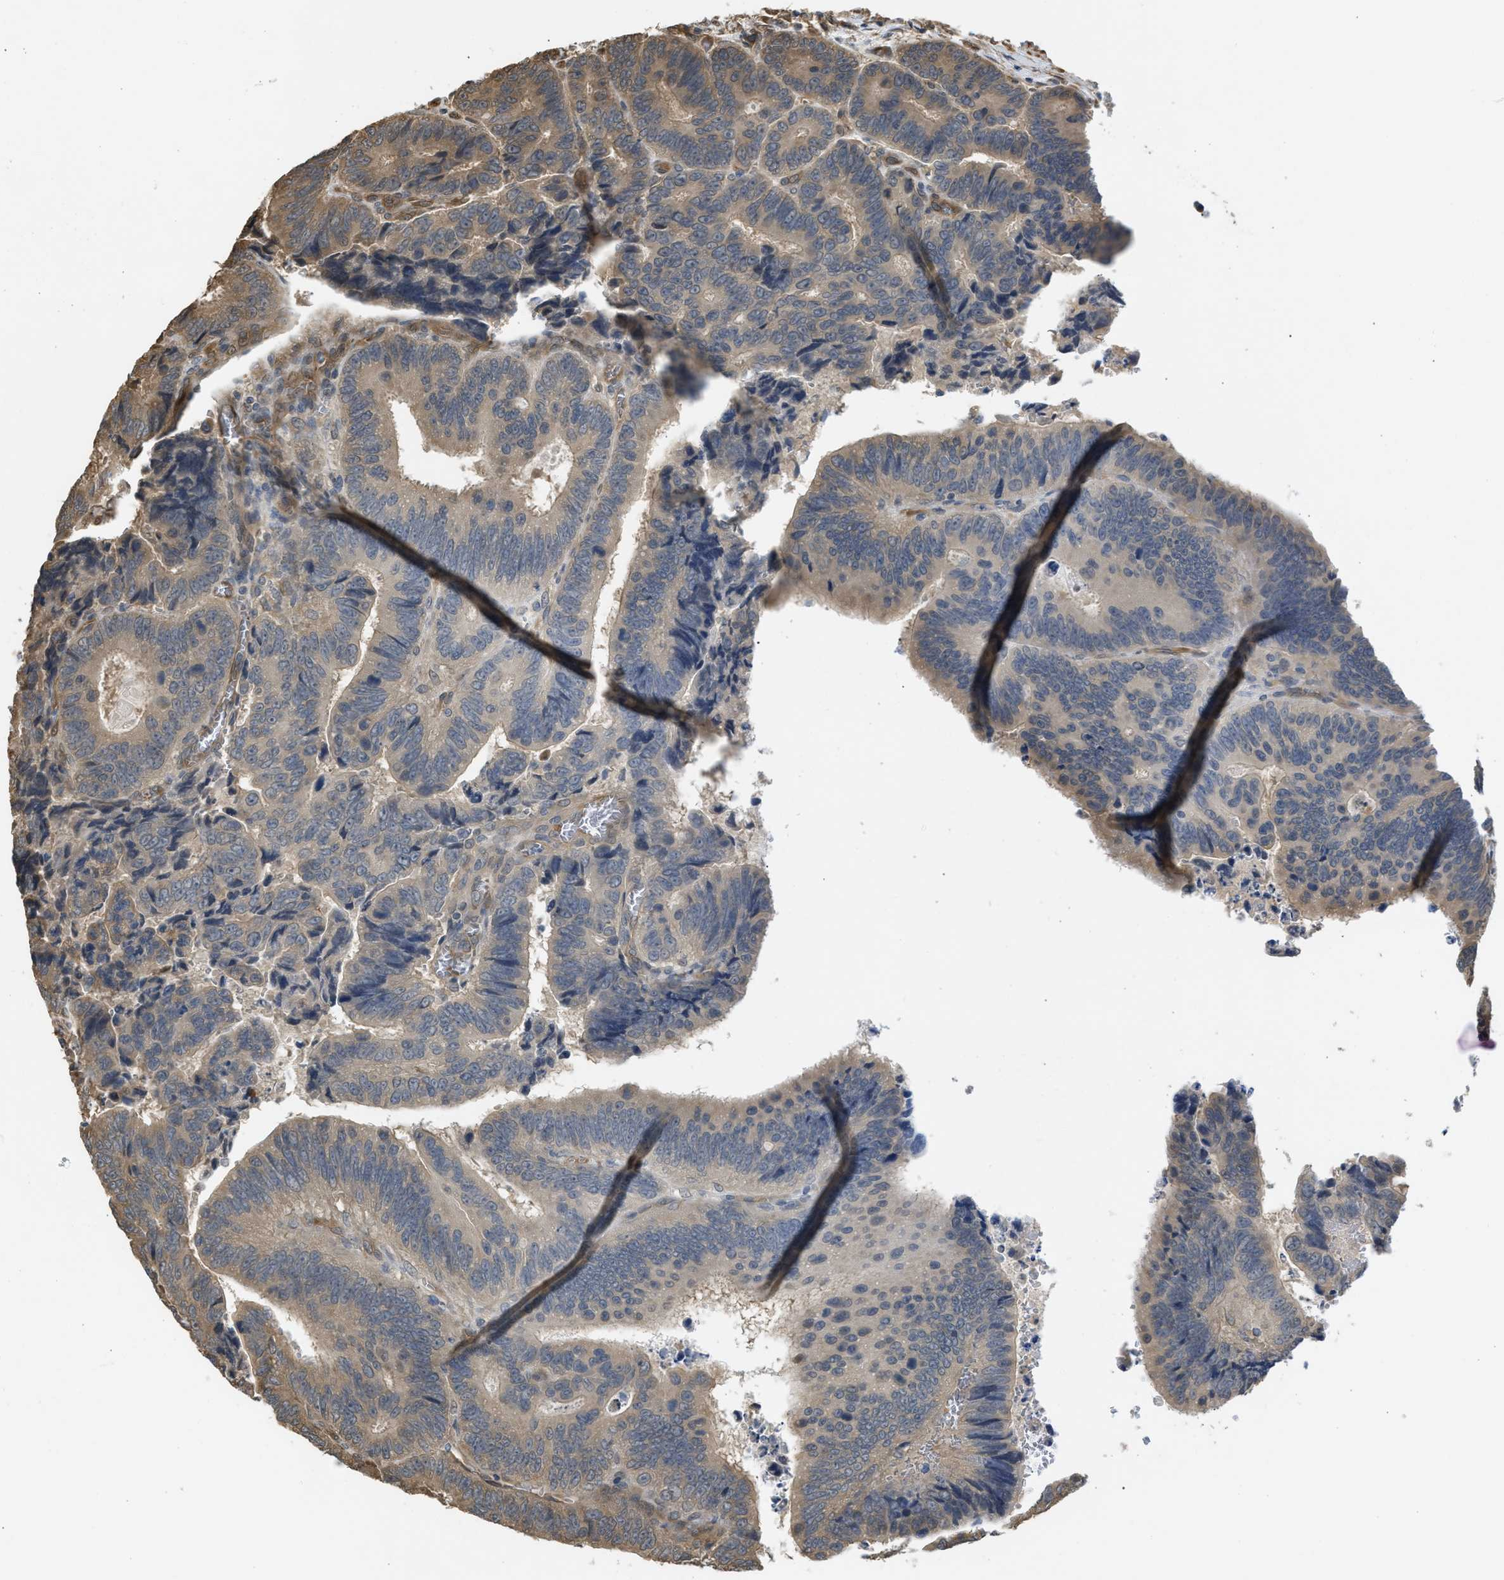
{"staining": {"intensity": "weak", "quantity": ">75%", "location": "cytoplasmic/membranous"}, "tissue": "colorectal cancer", "cell_type": "Tumor cells", "image_type": "cancer", "snomed": [{"axis": "morphology", "description": "Inflammation, NOS"}, {"axis": "morphology", "description": "Adenocarcinoma, NOS"}, {"axis": "topography", "description": "Colon"}], "caption": "High-magnification brightfield microscopy of colorectal cancer stained with DAB (3,3'-diaminobenzidine) (brown) and counterstained with hematoxylin (blue). tumor cells exhibit weak cytoplasmic/membranous expression is seen in approximately>75% of cells. The protein of interest is shown in brown color, while the nuclei are stained blue.", "gene": "BAG3", "patient": {"sex": "male", "age": 72}}